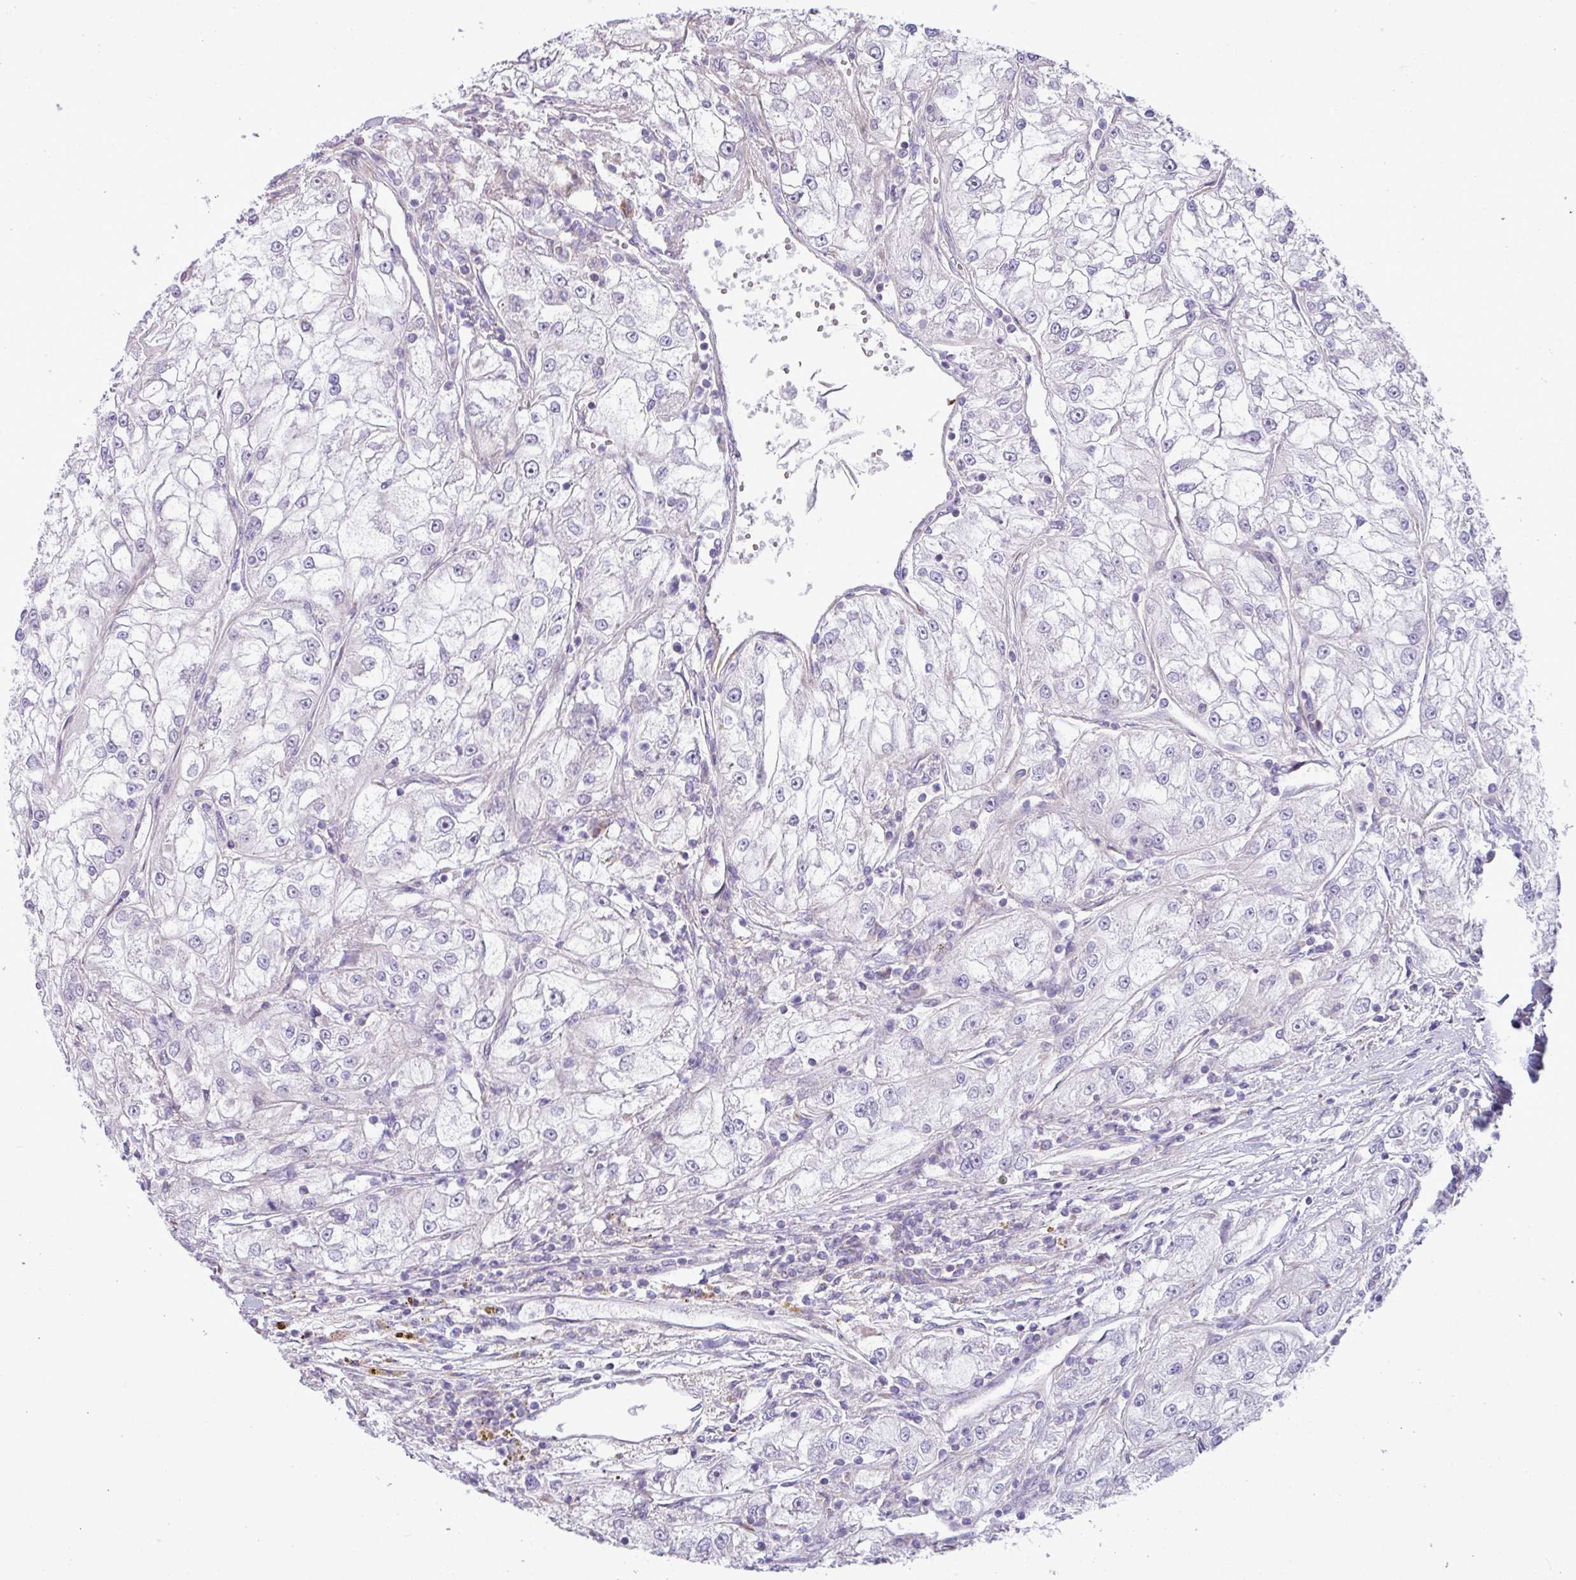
{"staining": {"intensity": "negative", "quantity": "none", "location": "none"}, "tissue": "renal cancer", "cell_type": "Tumor cells", "image_type": "cancer", "snomed": [{"axis": "morphology", "description": "Adenocarcinoma, NOS"}, {"axis": "topography", "description": "Kidney"}], "caption": "DAB immunohistochemical staining of human renal cancer exhibits no significant staining in tumor cells.", "gene": "IRGC", "patient": {"sex": "female", "age": 72}}